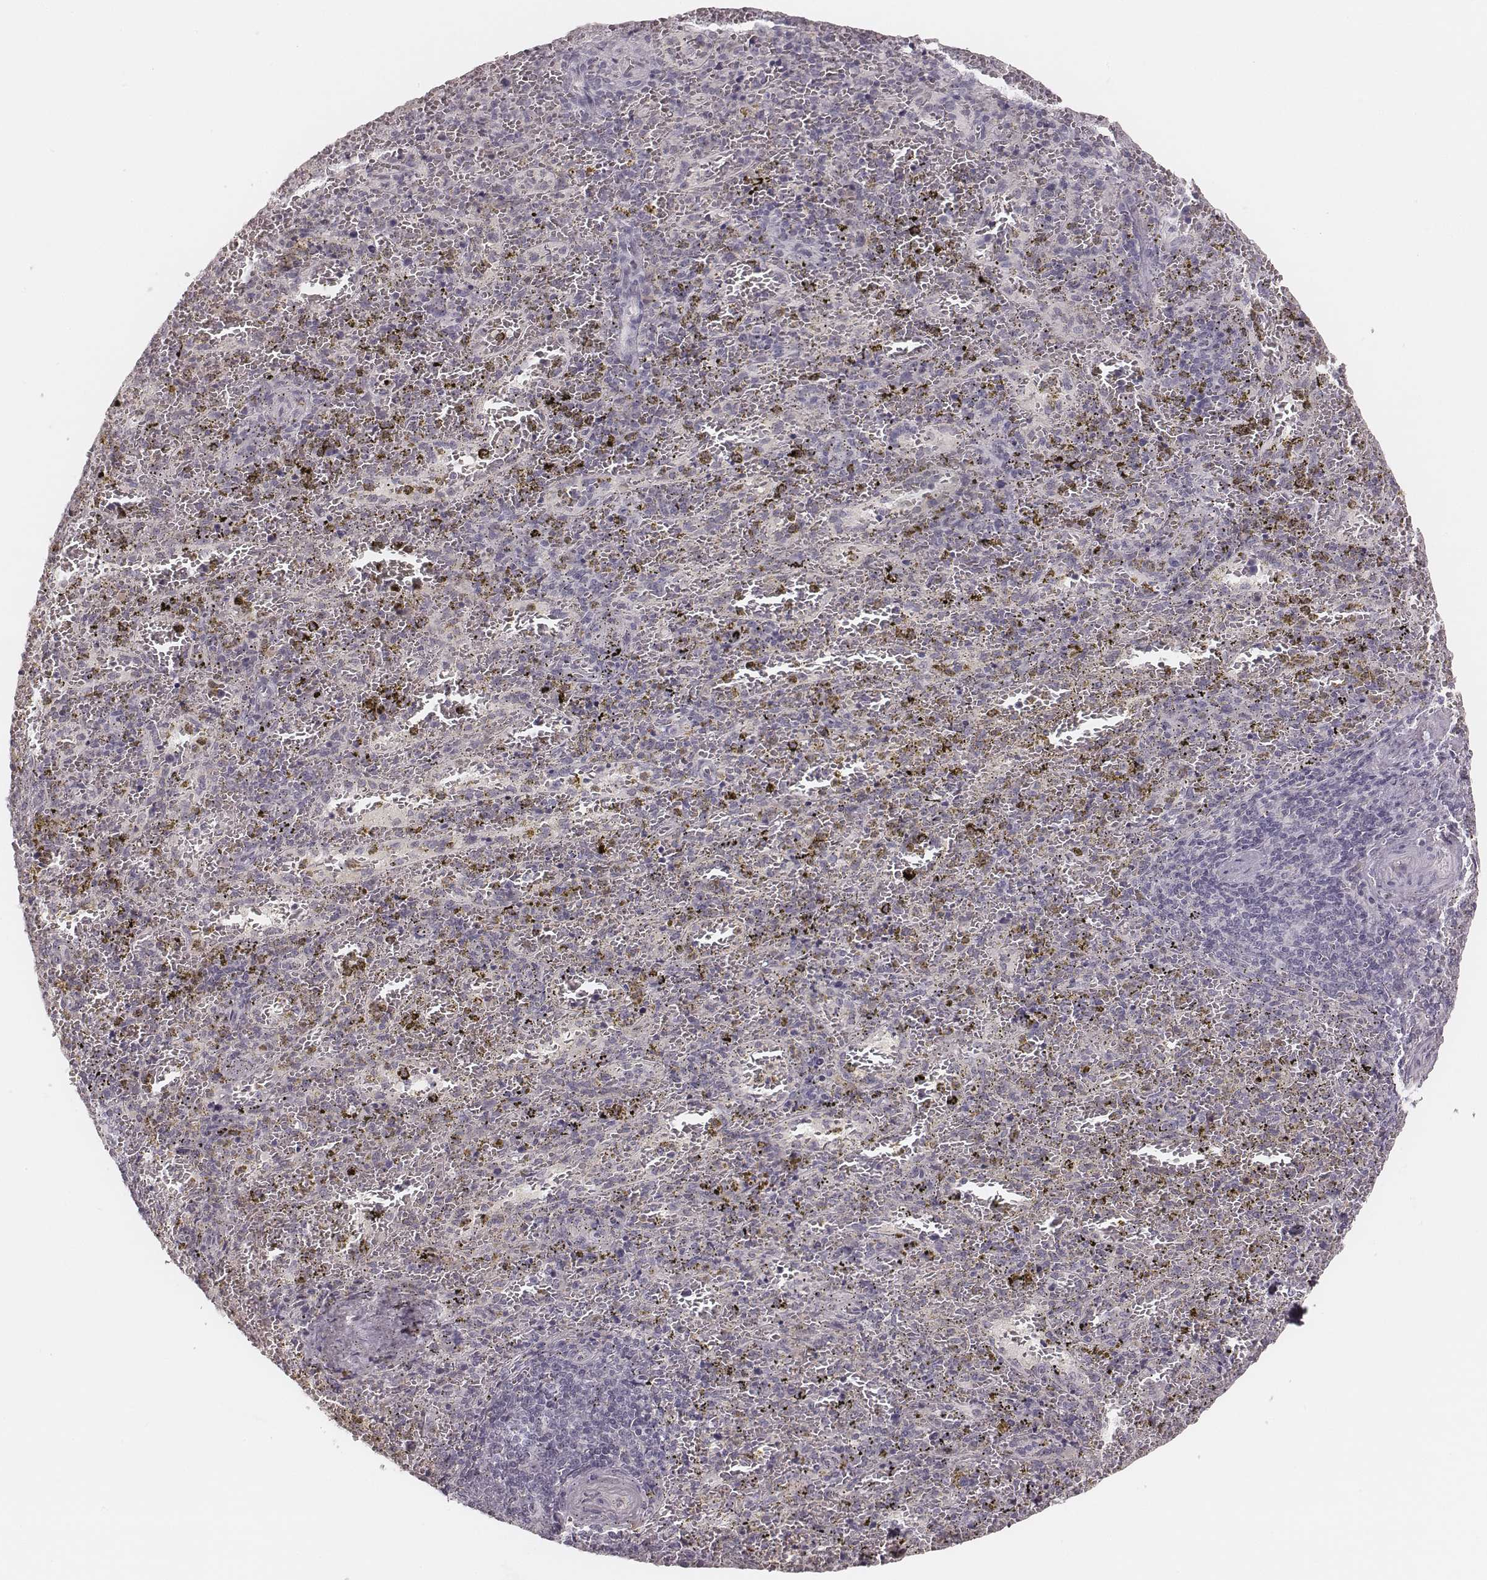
{"staining": {"intensity": "negative", "quantity": "none", "location": "none"}, "tissue": "spleen", "cell_type": "Cells in red pulp", "image_type": "normal", "snomed": [{"axis": "morphology", "description": "Normal tissue, NOS"}, {"axis": "topography", "description": "Spleen"}], "caption": "Spleen stained for a protein using immunohistochemistry (IHC) demonstrates no expression cells in red pulp.", "gene": "MSX1", "patient": {"sex": "female", "age": 50}}